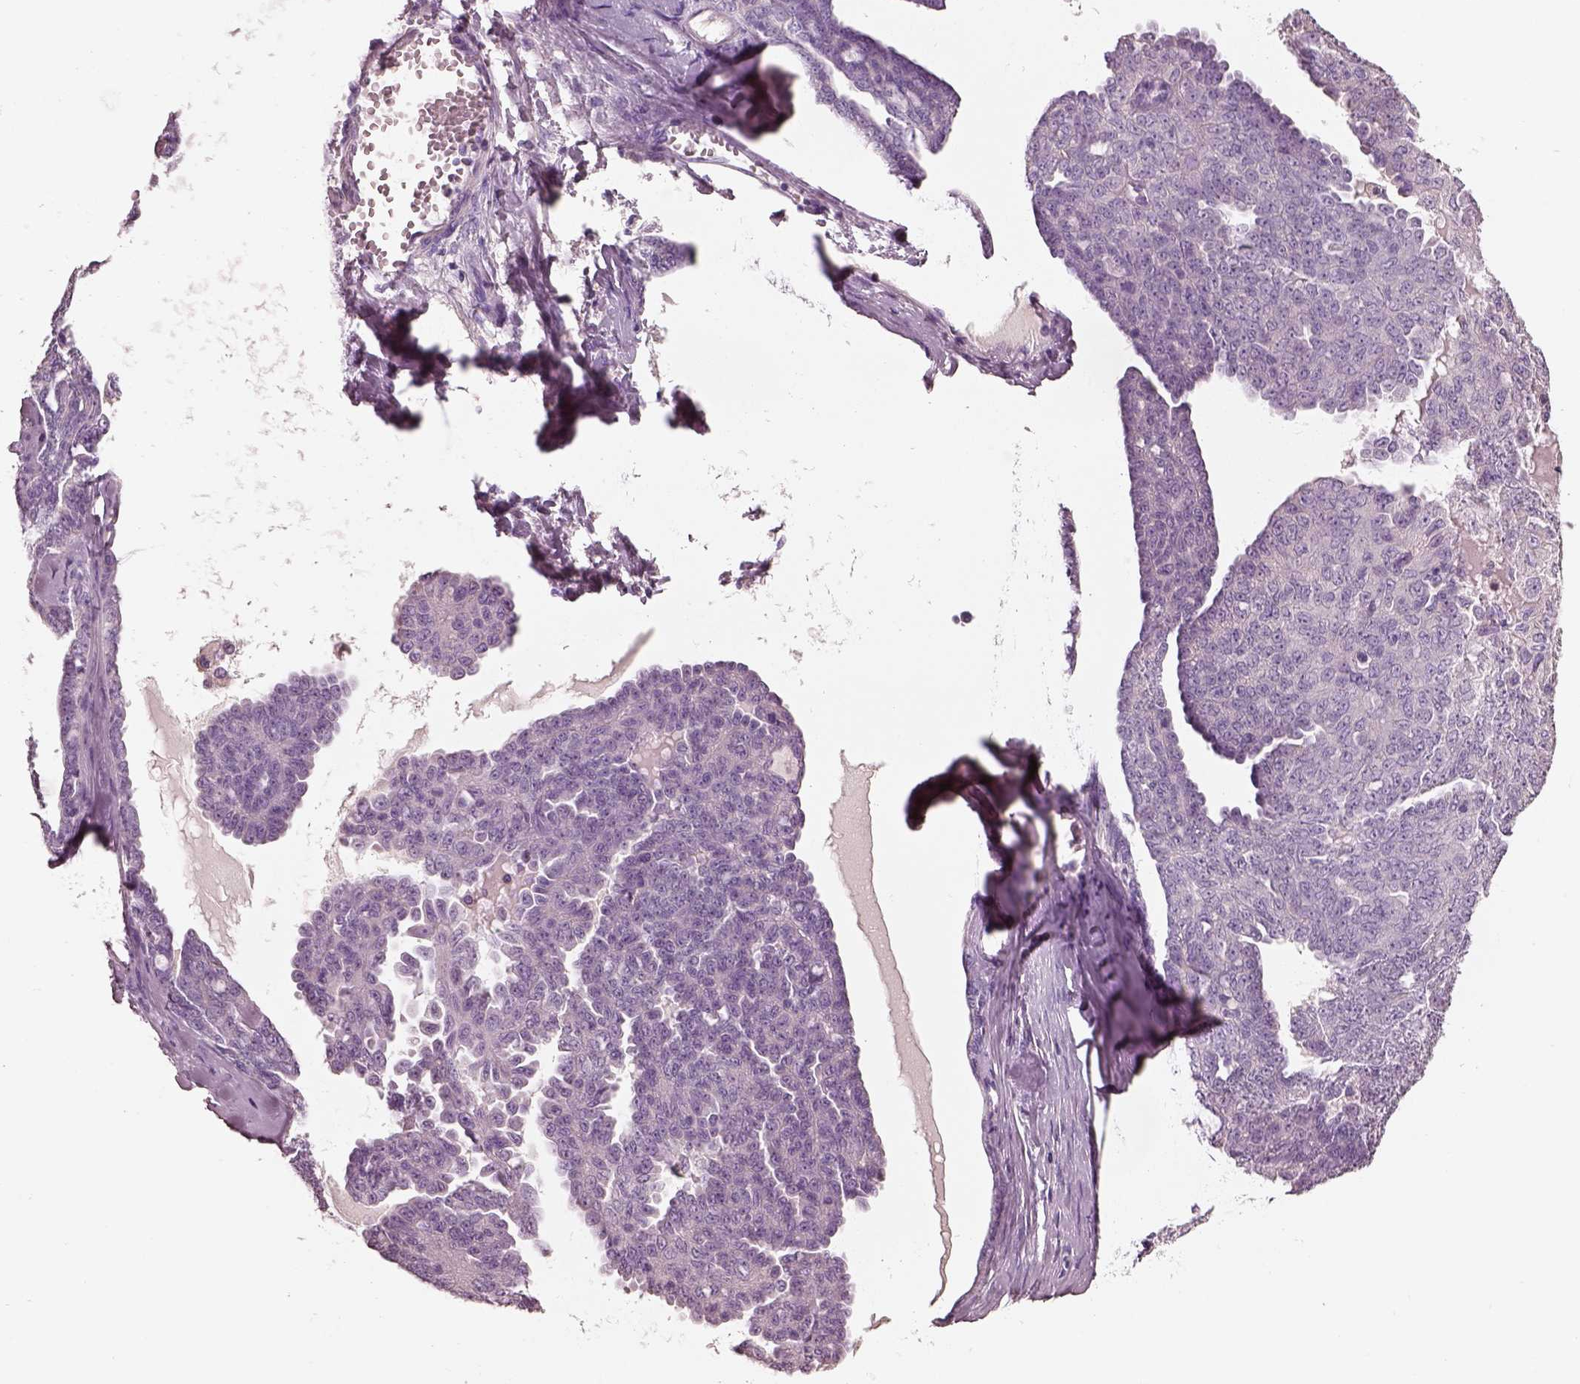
{"staining": {"intensity": "negative", "quantity": "none", "location": "none"}, "tissue": "ovarian cancer", "cell_type": "Tumor cells", "image_type": "cancer", "snomed": [{"axis": "morphology", "description": "Cystadenocarcinoma, serous, NOS"}, {"axis": "topography", "description": "Ovary"}], "caption": "High magnification brightfield microscopy of ovarian serous cystadenocarcinoma stained with DAB (brown) and counterstained with hematoxylin (blue): tumor cells show no significant positivity.", "gene": "PNOC", "patient": {"sex": "female", "age": 71}}